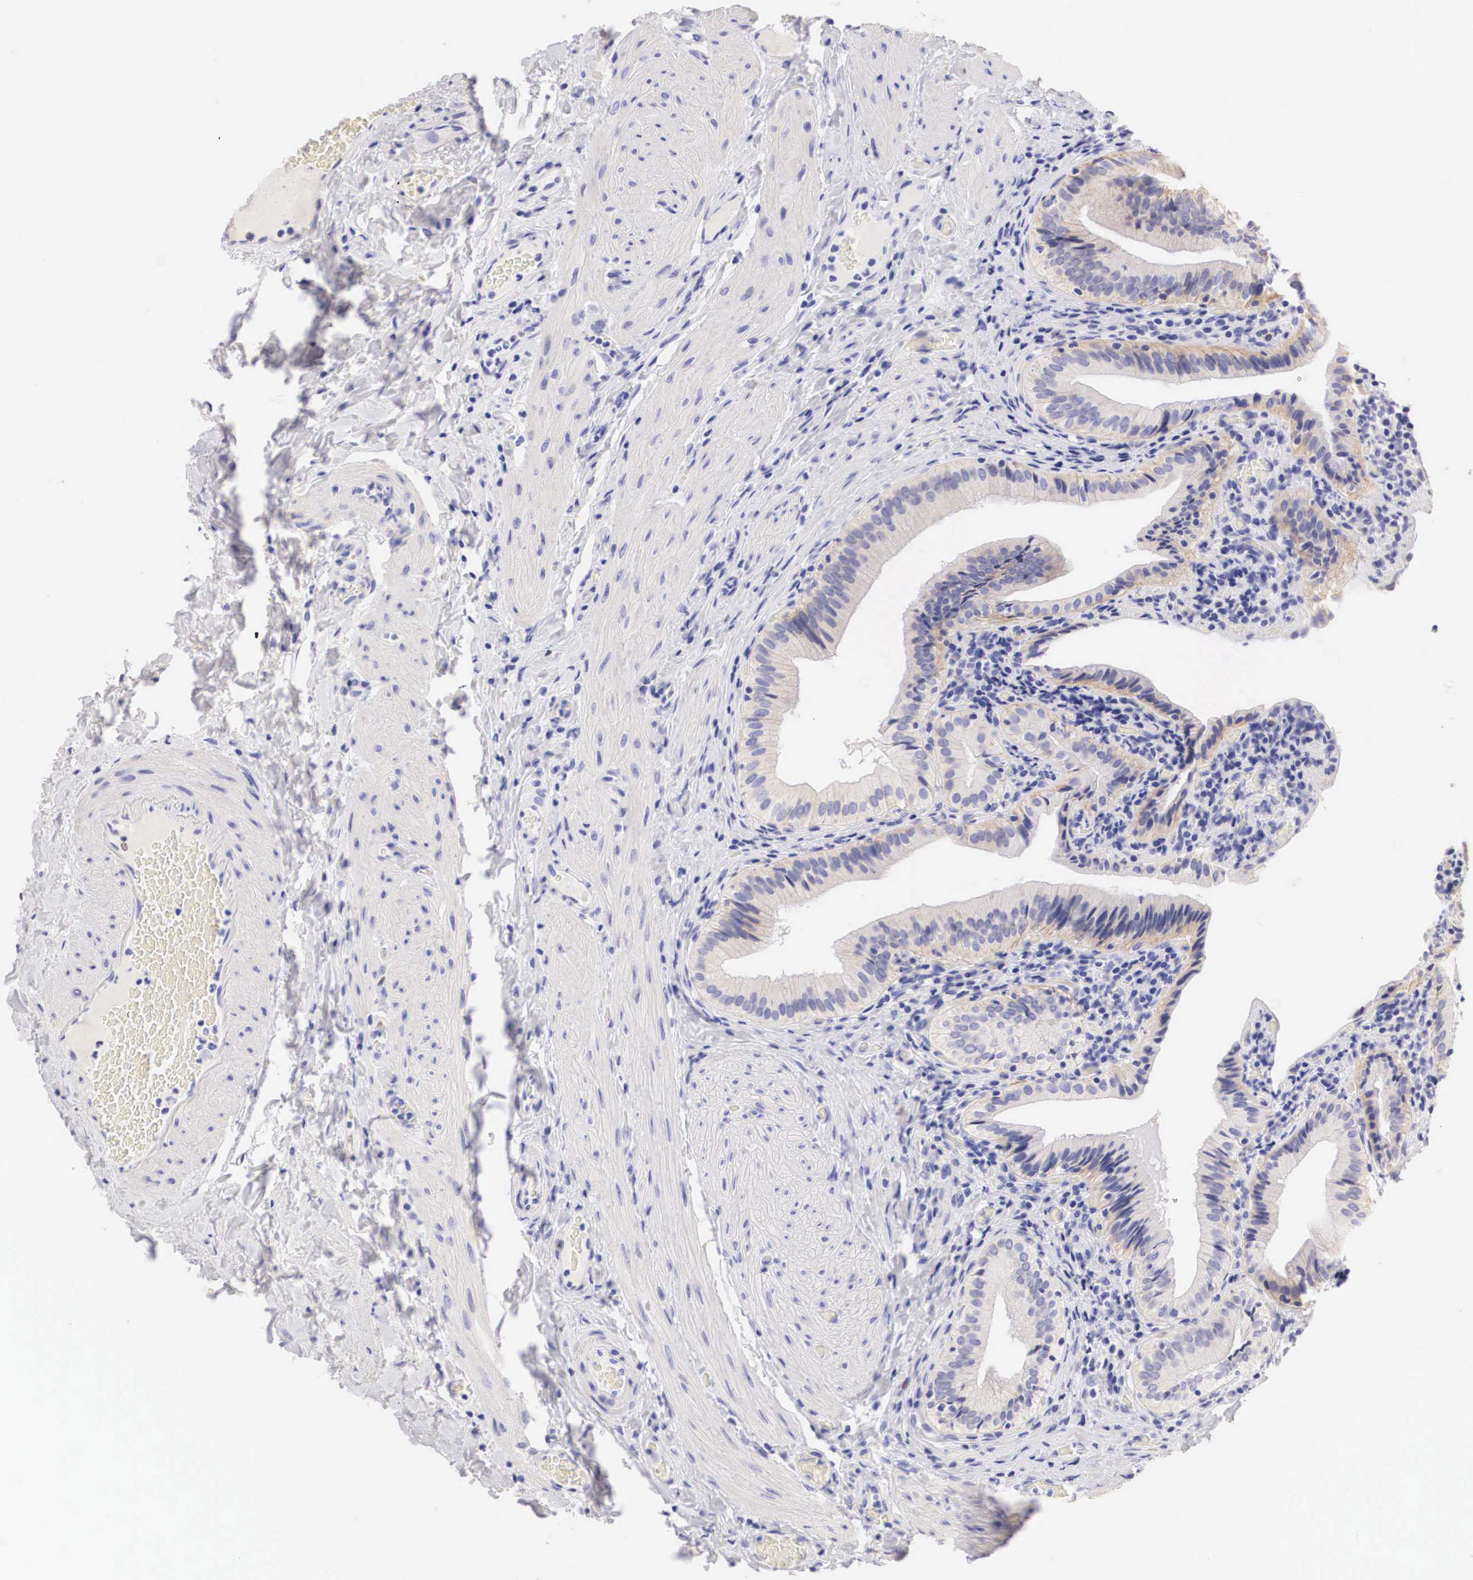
{"staining": {"intensity": "weak", "quantity": "25%-75%", "location": "cytoplasmic/membranous"}, "tissue": "gallbladder", "cell_type": "Glandular cells", "image_type": "normal", "snomed": [{"axis": "morphology", "description": "Normal tissue, NOS"}, {"axis": "topography", "description": "Gallbladder"}], "caption": "A high-resolution photomicrograph shows IHC staining of normal gallbladder, which shows weak cytoplasmic/membranous staining in approximately 25%-75% of glandular cells.", "gene": "ERBB2", "patient": {"sex": "female", "age": 76}}